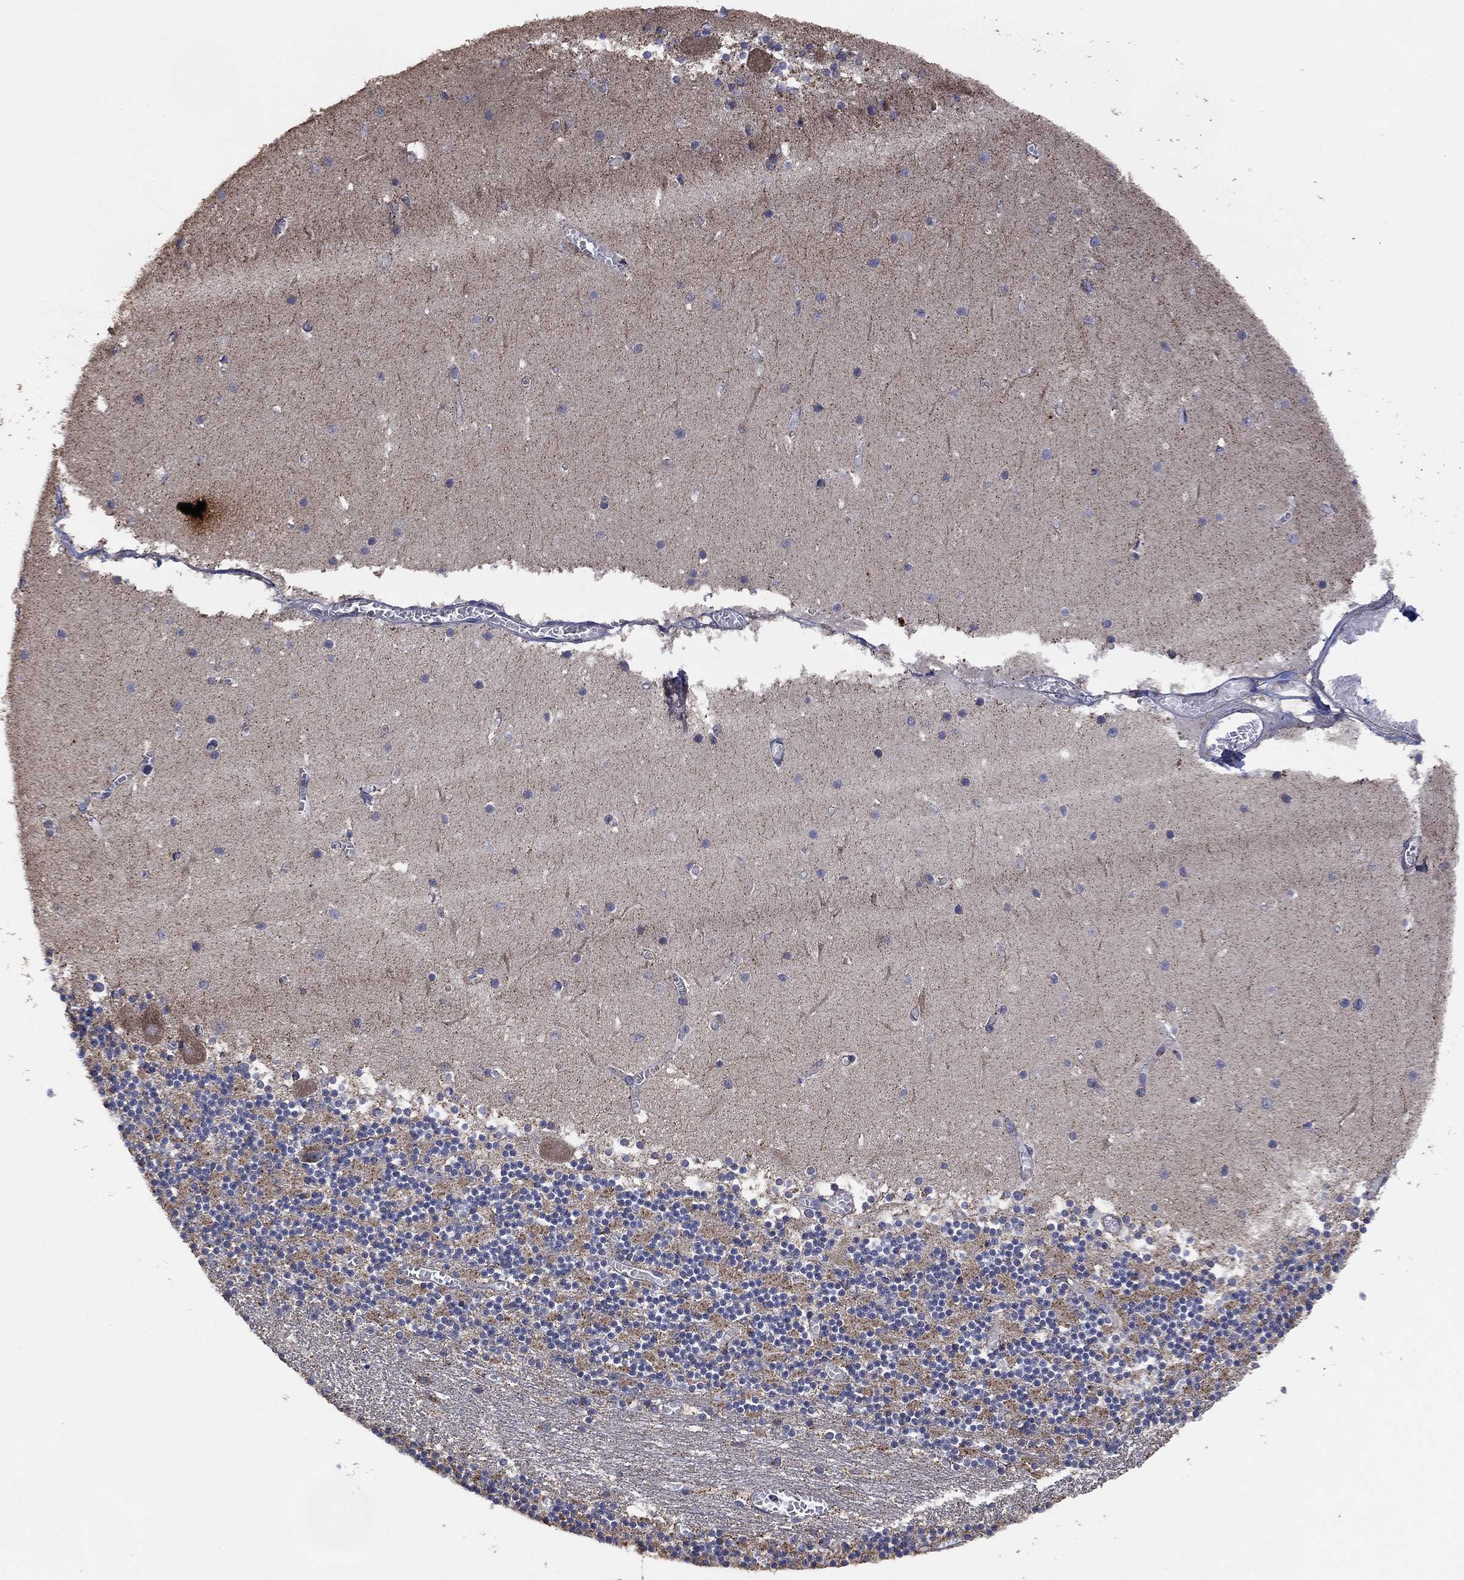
{"staining": {"intensity": "negative", "quantity": "none", "location": "none"}, "tissue": "cerebellum", "cell_type": "Cells in granular layer", "image_type": "normal", "snomed": [{"axis": "morphology", "description": "Normal tissue, NOS"}, {"axis": "topography", "description": "Cerebellum"}], "caption": "Immunohistochemistry (IHC) of benign human cerebellum displays no expression in cells in granular layer.", "gene": "LIMD1", "patient": {"sex": "female", "age": 28}}